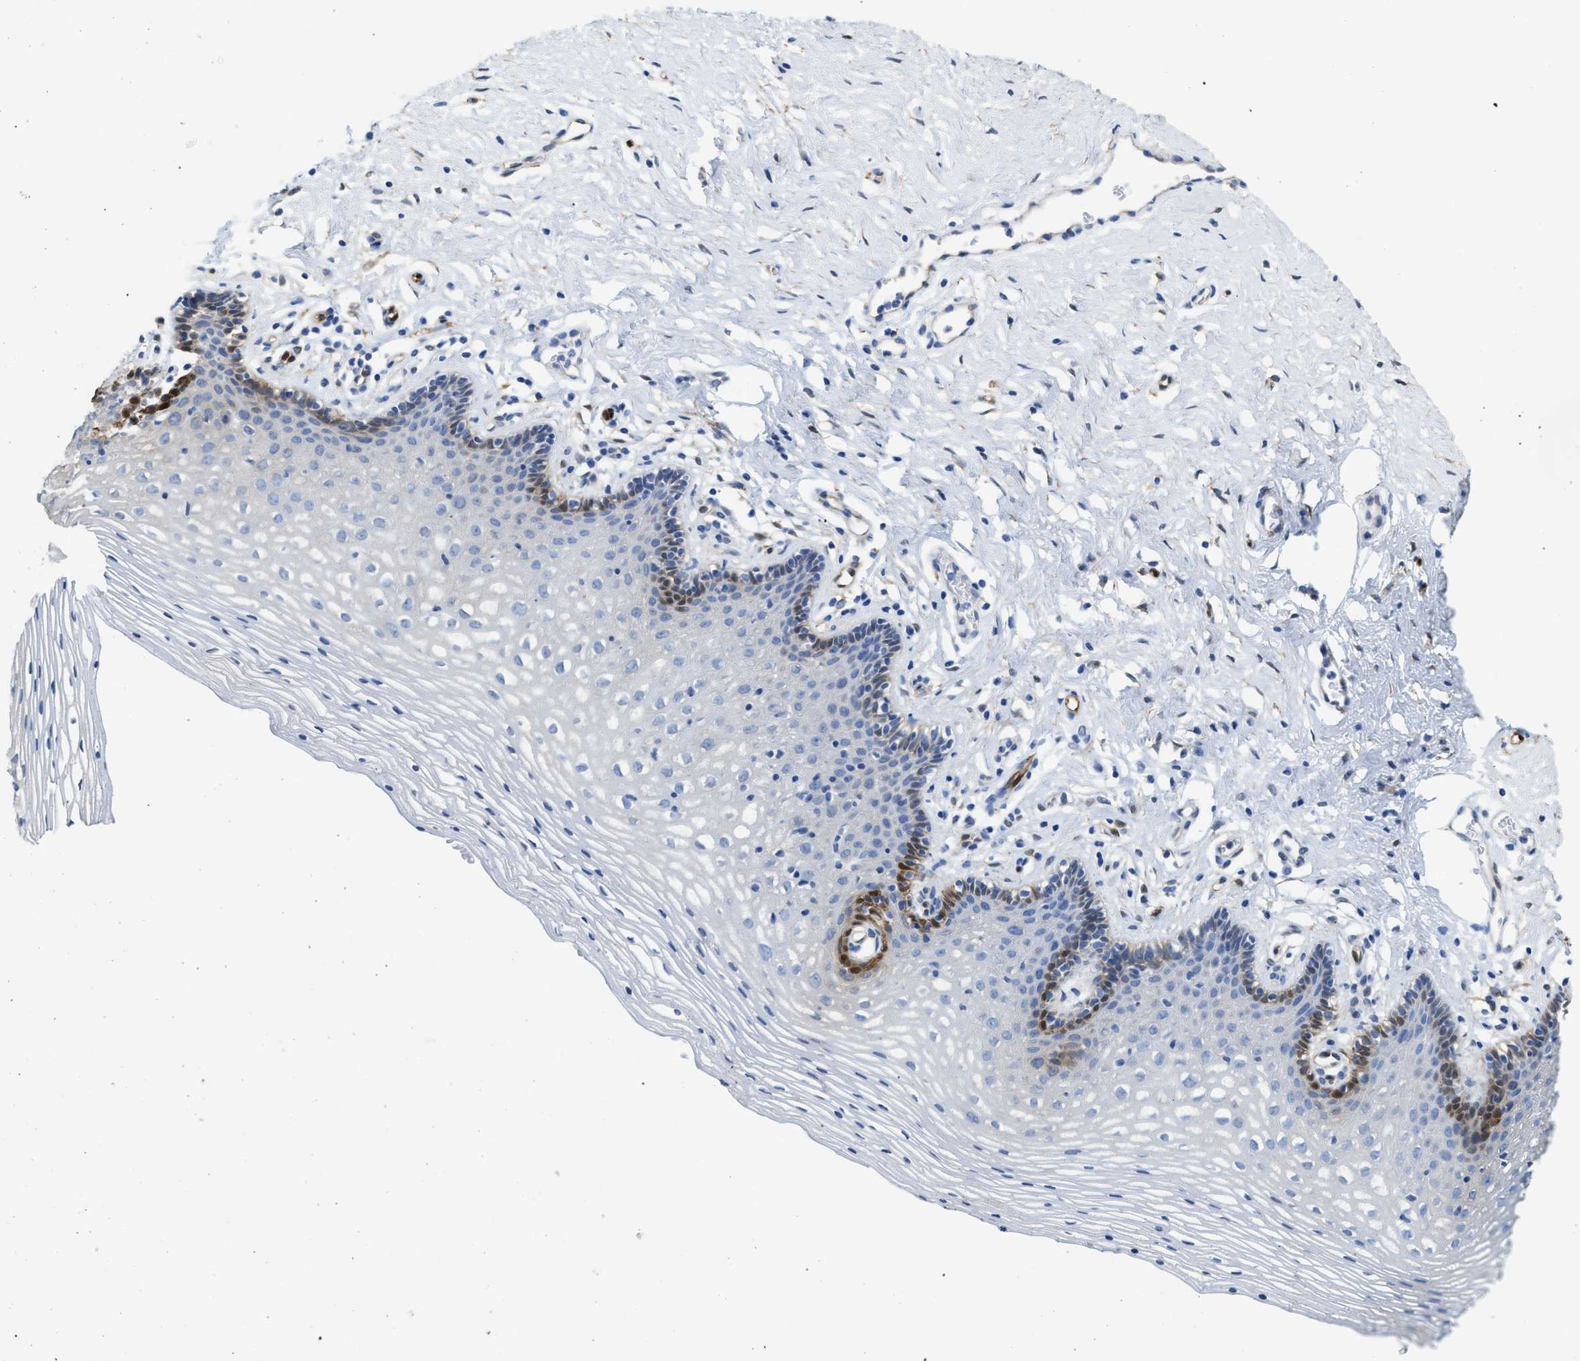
{"staining": {"intensity": "moderate", "quantity": "<25%", "location": "cytoplasmic/membranous,nuclear"}, "tissue": "vagina", "cell_type": "Squamous epithelial cells", "image_type": "normal", "snomed": [{"axis": "morphology", "description": "Normal tissue, NOS"}, {"axis": "topography", "description": "Vagina"}], "caption": "IHC of unremarkable human vagina demonstrates low levels of moderate cytoplasmic/membranous,nuclear expression in approximately <25% of squamous epithelial cells. (IHC, brightfield microscopy, high magnification).", "gene": "ASS1", "patient": {"sex": "female", "age": 32}}